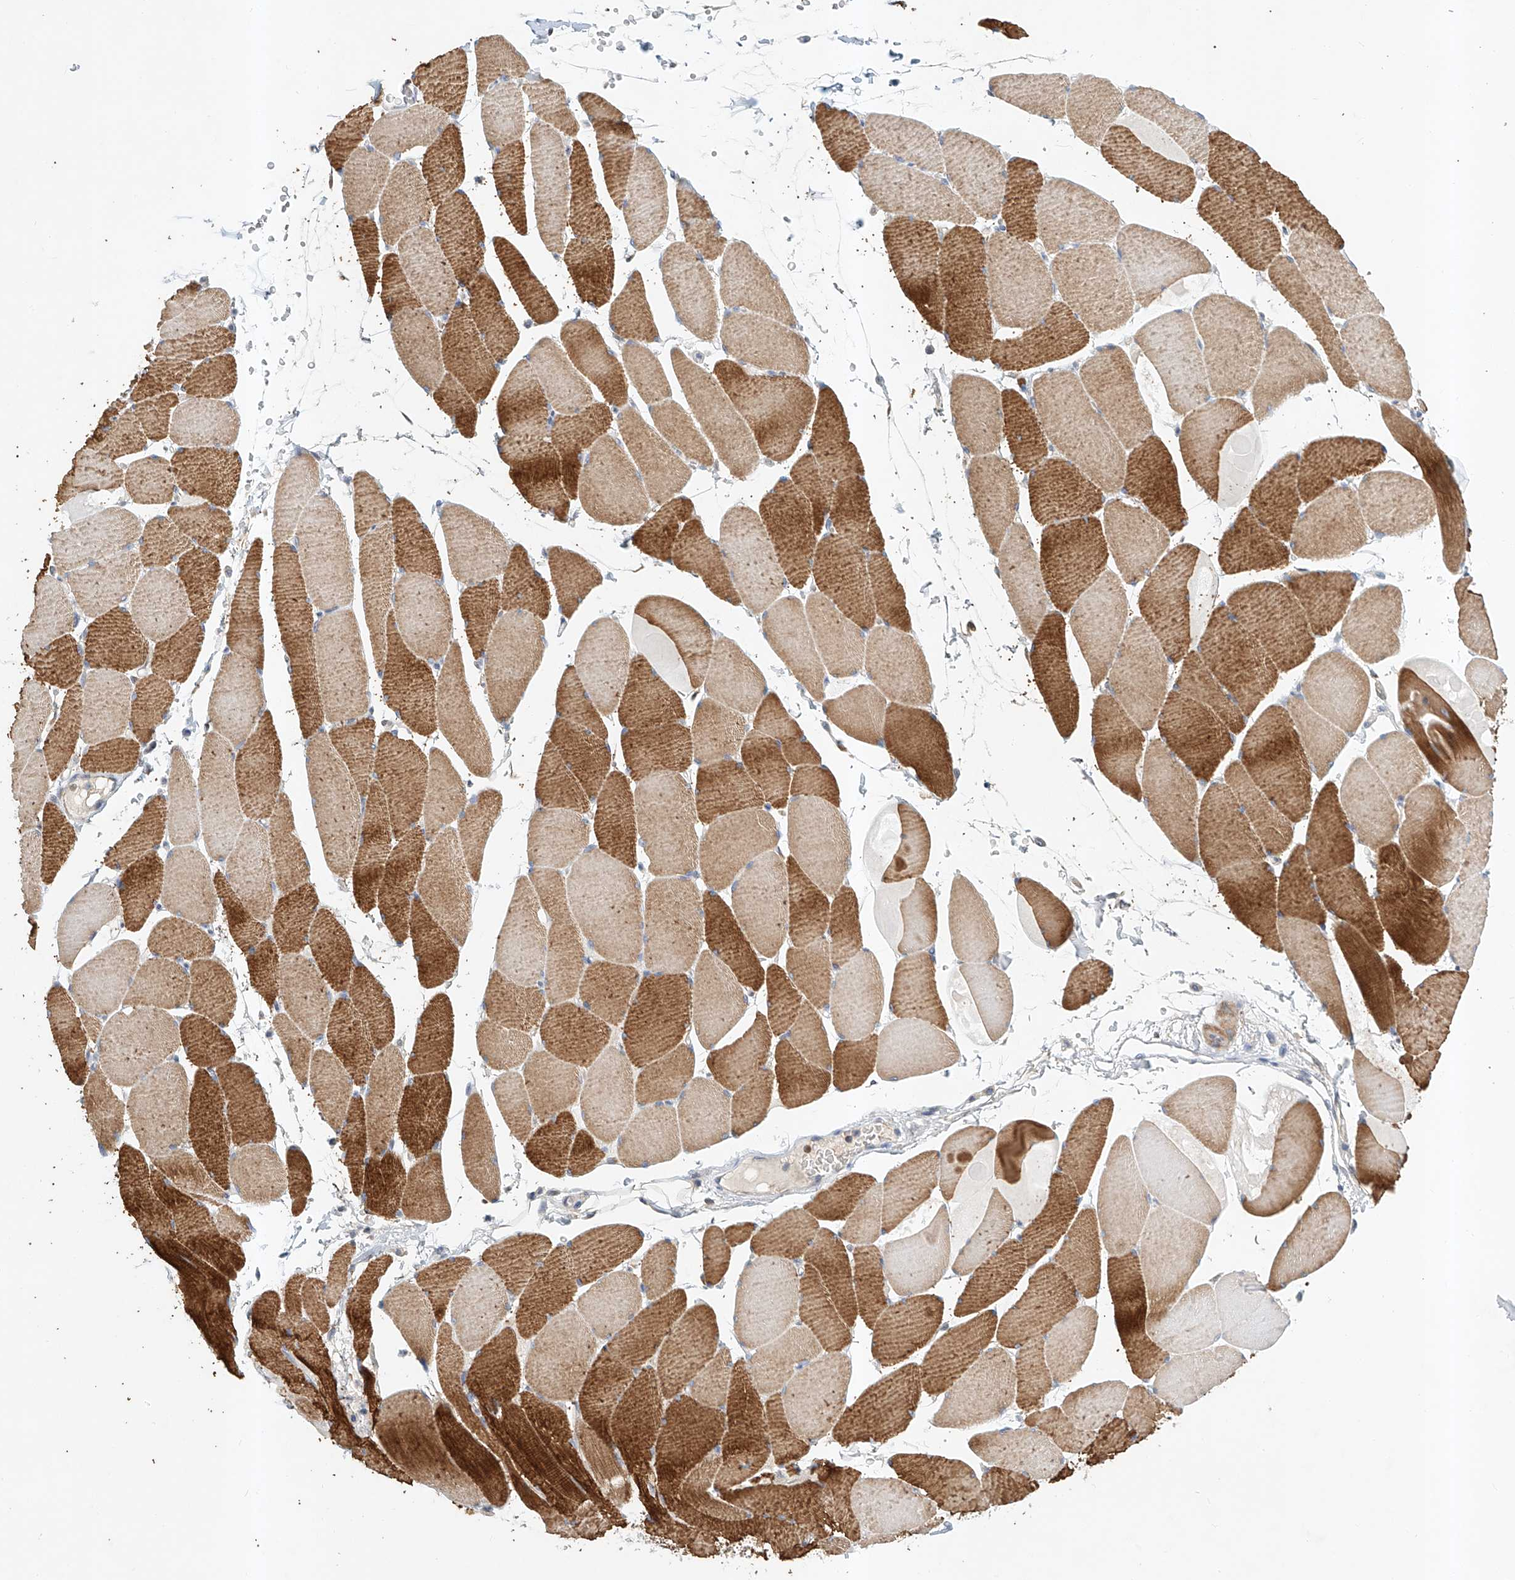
{"staining": {"intensity": "moderate", "quantity": ">75%", "location": "cytoplasmic/membranous"}, "tissue": "skeletal muscle", "cell_type": "Myocytes", "image_type": "normal", "snomed": [{"axis": "morphology", "description": "Normal tissue, NOS"}, {"axis": "topography", "description": "Skeletal muscle"}, {"axis": "topography", "description": "Head-Neck"}], "caption": "Skeletal muscle stained for a protein (brown) displays moderate cytoplasmic/membranous positive staining in about >75% of myocytes.", "gene": "CARMIL1", "patient": {"sex": "male", "age": 66}}